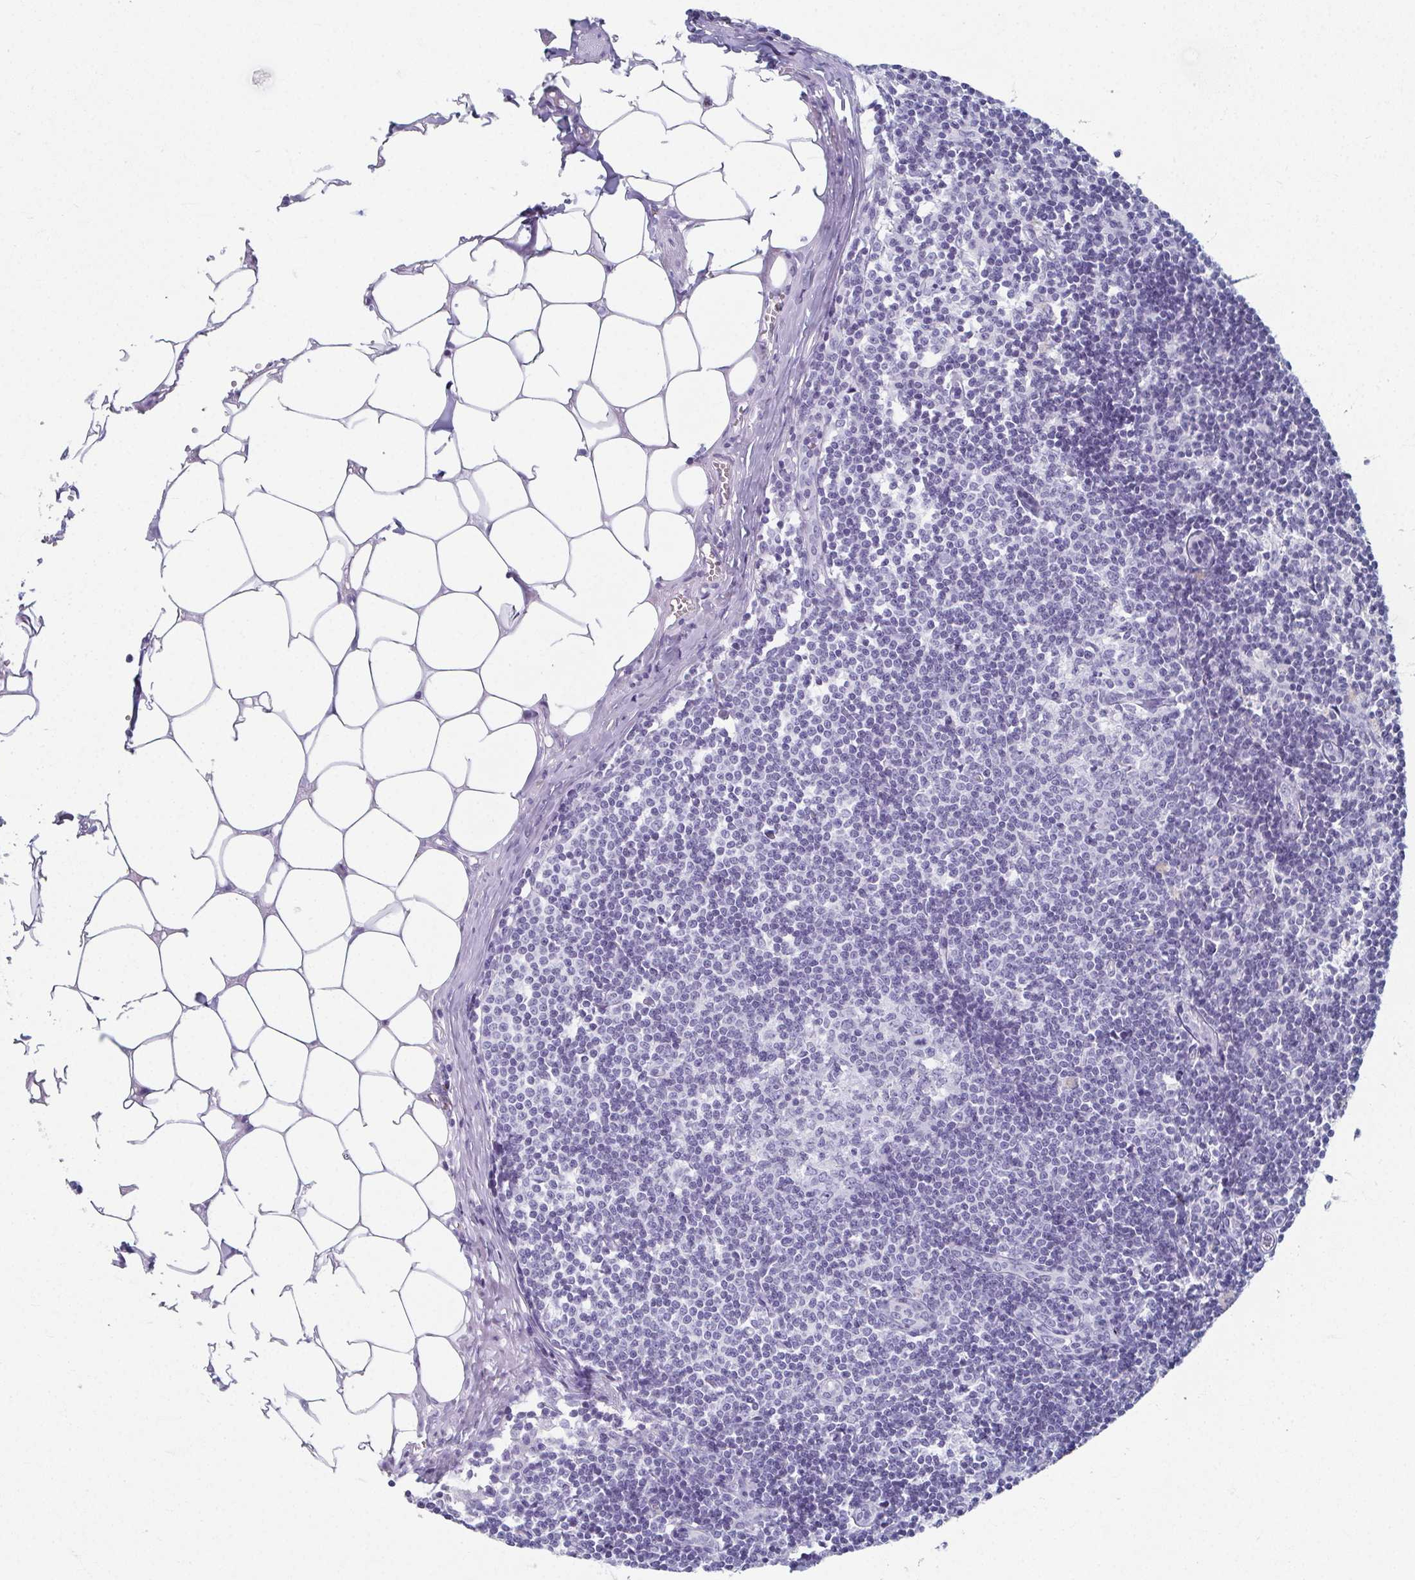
{"staining": {"intensity": "negative", "quantity": "none", "location": "none"}, "tissue": "lymph node", "cell_type": "Germinal center cells", "image_type": "normal", "snomed": [{"axis": "morphology", "description": "Normal tissue, NOS"}, {"axis": "topography", "description": "Lymph node"}], "caption": "An image of lymph node stained for a protein displays no brown staining in germinal center cells.", "gene": "GHRL", "patient": {"sex": "female", "age": 31}}